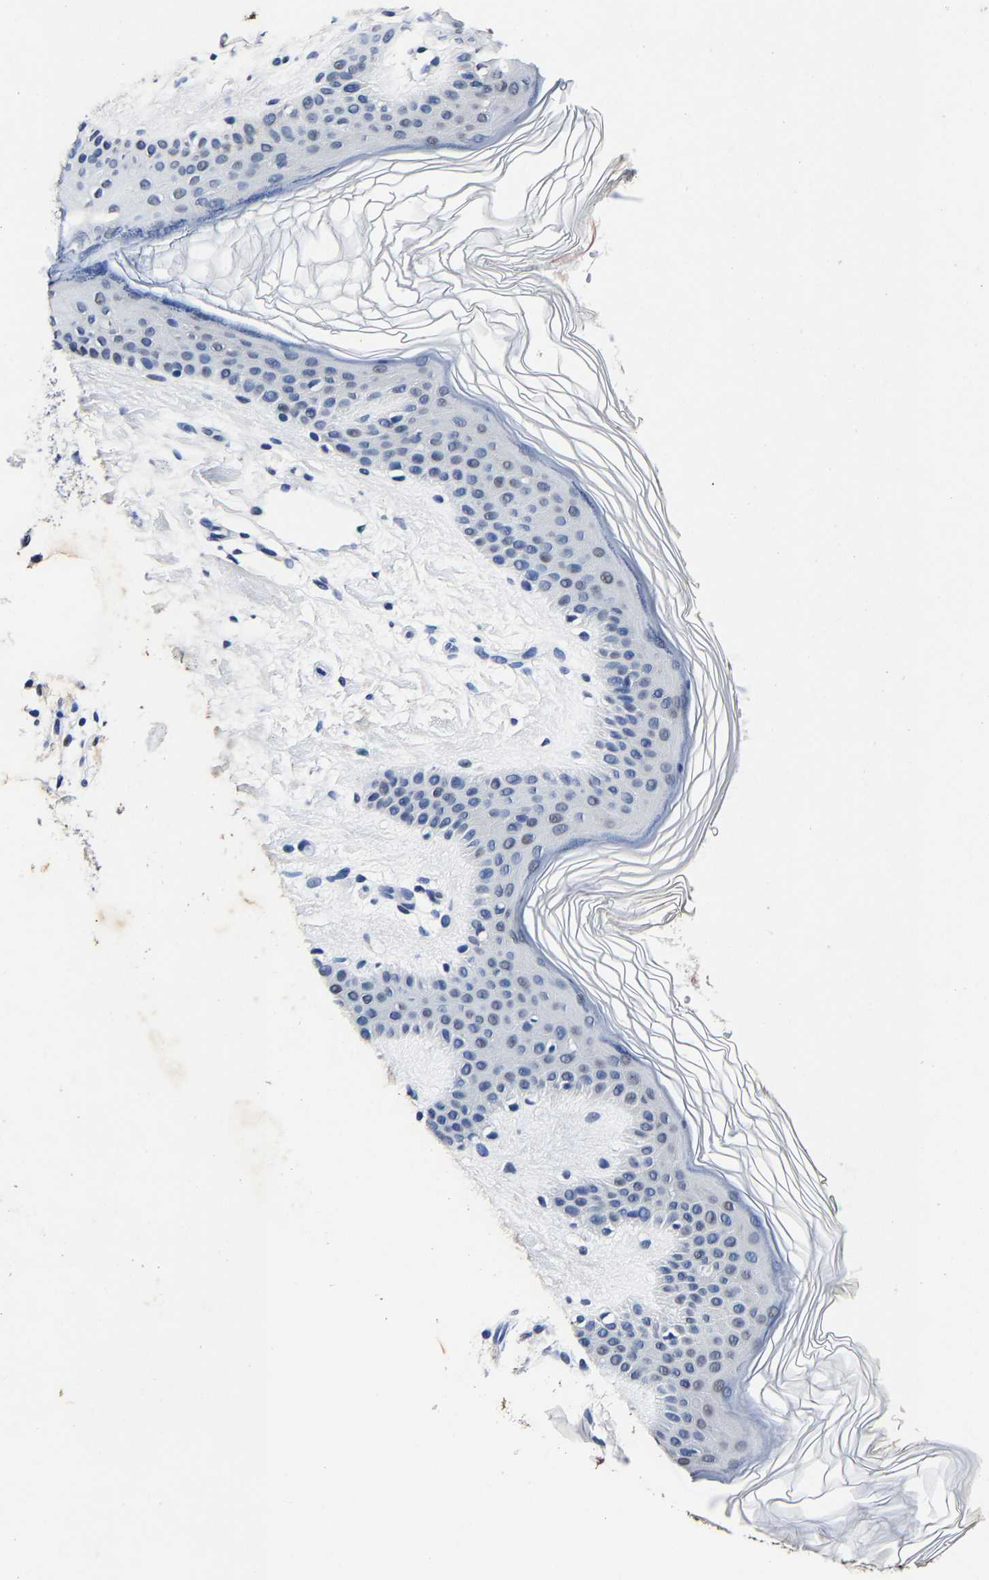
{"staining": {"intensity": "negative", "quantity": "none", "location": "none"}, "tissue": "skin", "cell_type": "Fibroblasts", "image_type": "normal", "snomed": [{"axis": "morphology", "description": "Normal tissue, NOS"}, {"axis": "morphology", "description": "Malignant melanoma, Metastatic site"}, {"axis": "topography", "description": "Skin"}], "caption": "Fibroblasts are negative for protein expression in unremarkable human skin. (DAB immunohistochemistry, high magnification).", "gene": "RBM45", "patient": {"sex": "male", "age": 41}}